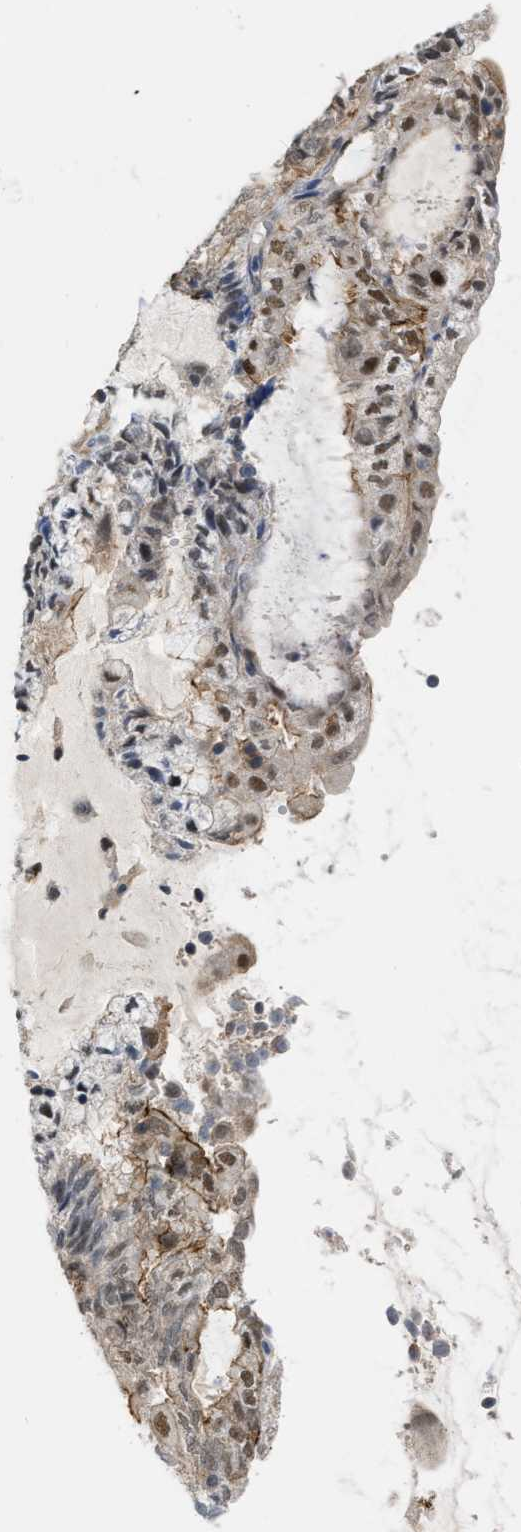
{"staining": {"intensity": "moderate", "quantity": "25%-75%", "location": "nuclear"}, "tissue": "endometrial cancer", "cell_type": "Tumor cells", "image_type": "cancer", "snomed": [{"axis": "morphology", "description": "Adenocarcinoma, NOS"}, {"axis": "topography", "description": "Endometrium"}], "caption": "An IHC image of tumor tissue is shown. Protein staining in brown shows moderate nuclear positivity in endometrial cancer within tumor cells.", "gene": "NAPEPLD", "patient": {"sex": "female", "age": 81}}